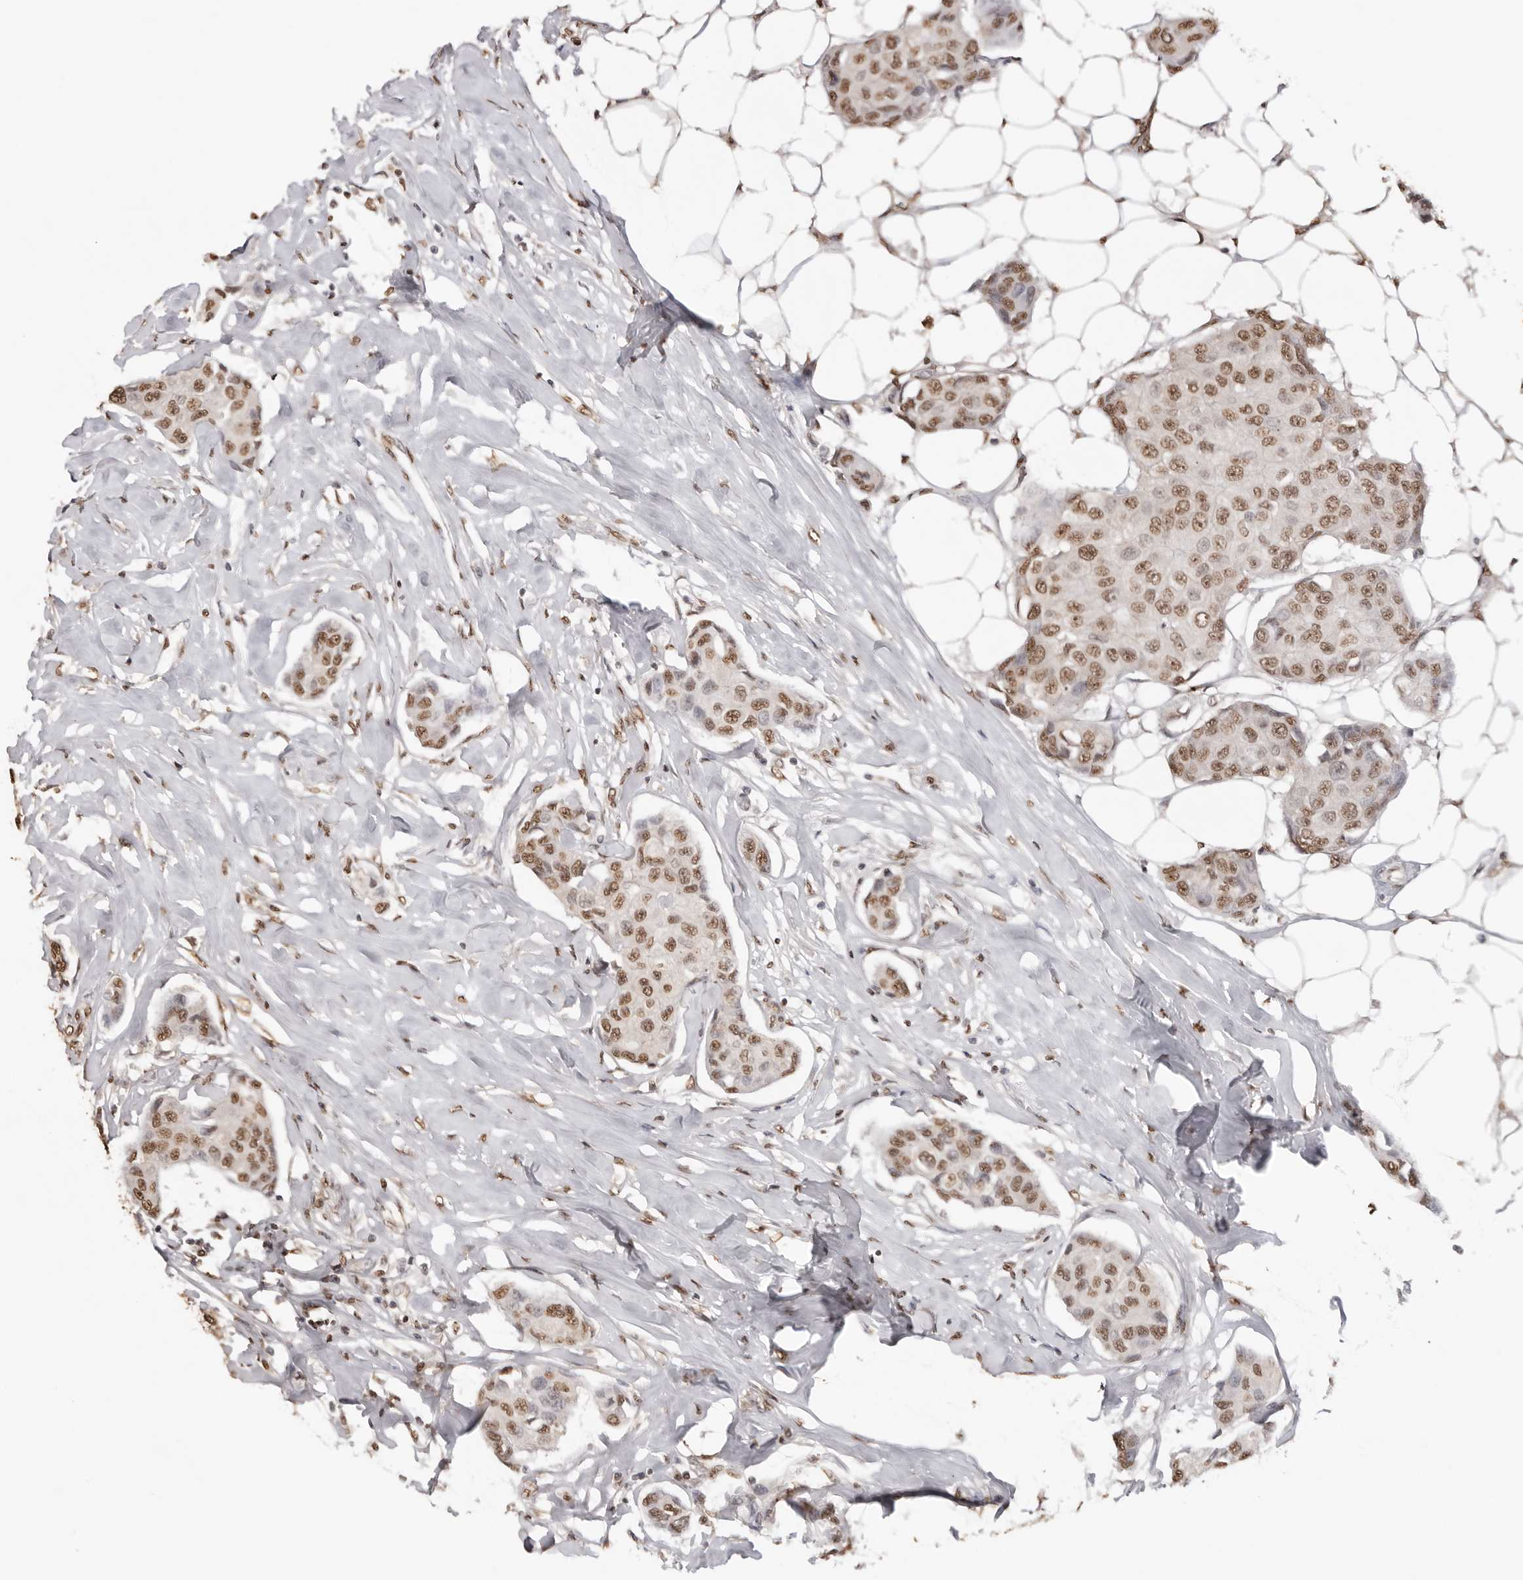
{"staining": {"intensity": "moderate", "quantity": ">75%", "location": "nuclear"}, "tissue": "breast cancer", "cell_type": "Tumor cells", "image_type": "cancer", "snomed": [{"axis": "morphology", "description": "Duct carcinoma"}, {"axis": "topography", "description": "Breast"}], "caption": "Human breast intraductal carcinoma stained with a brown dye reveals moderate nuclear positive expression in about >75% of tumor cells.", "gene": "OLIG3", "patient": {"sex": "female", "age": 80}}